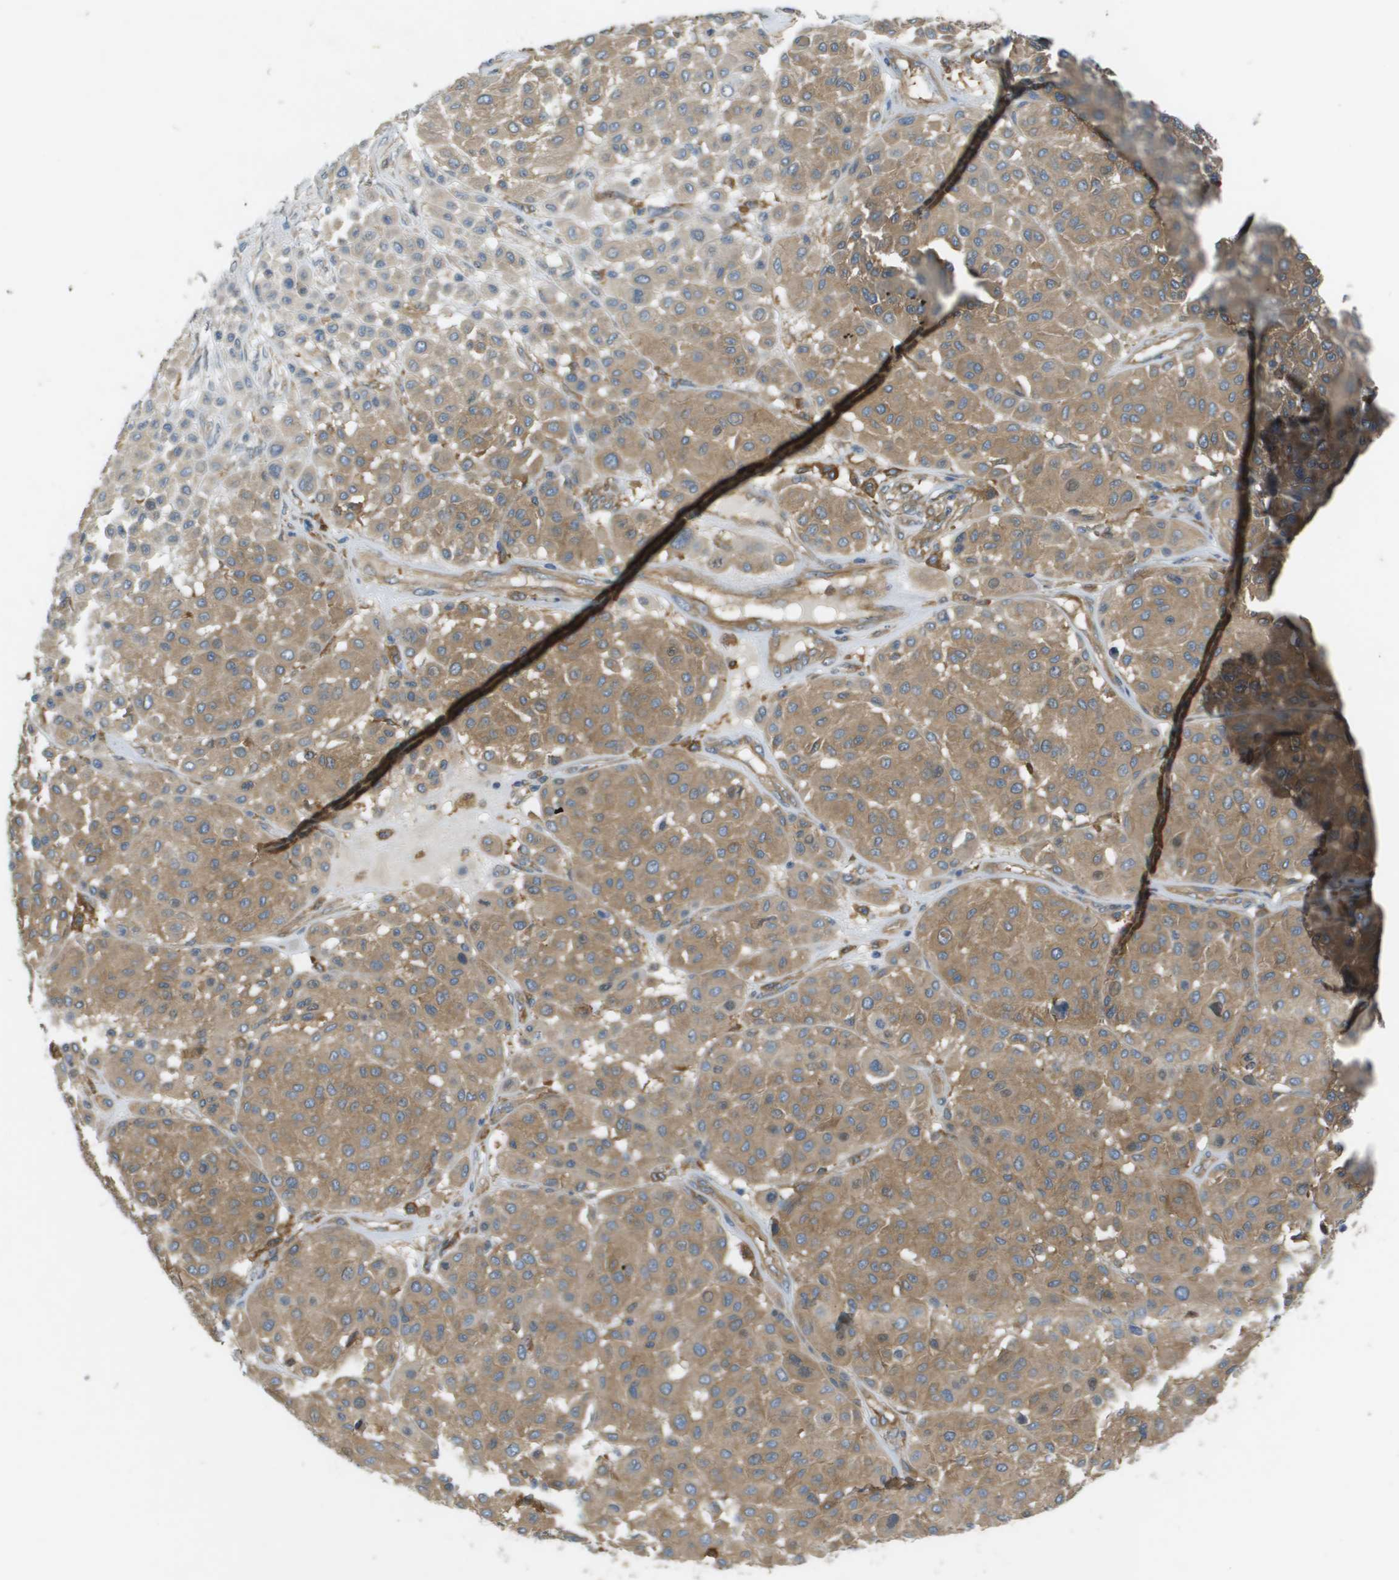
{"staining": {"intensity": "moderate", "quantity": ">75%", "location": "cytoplasmic/membranous"}, "tissue": "melanoma", "cell_type": "Tumor cells", "image_type": "cancer", "snomed": [{"axis": "morphology", "description": "Malignant melanoma, Metastatic site"}, {"axis": "topography", "description": "Soft tissue"}], "caption": "An immunohistochemistry (IHC) micrograph of neoplastic tissue is shown. Protein staining in brown shows moderate cytoplasmic/membranous positivity in malignant melanoma (metastatic site) within tumor cells.", "gene": "CORO1B", "patient": {"sex": "male", "age": 41}}